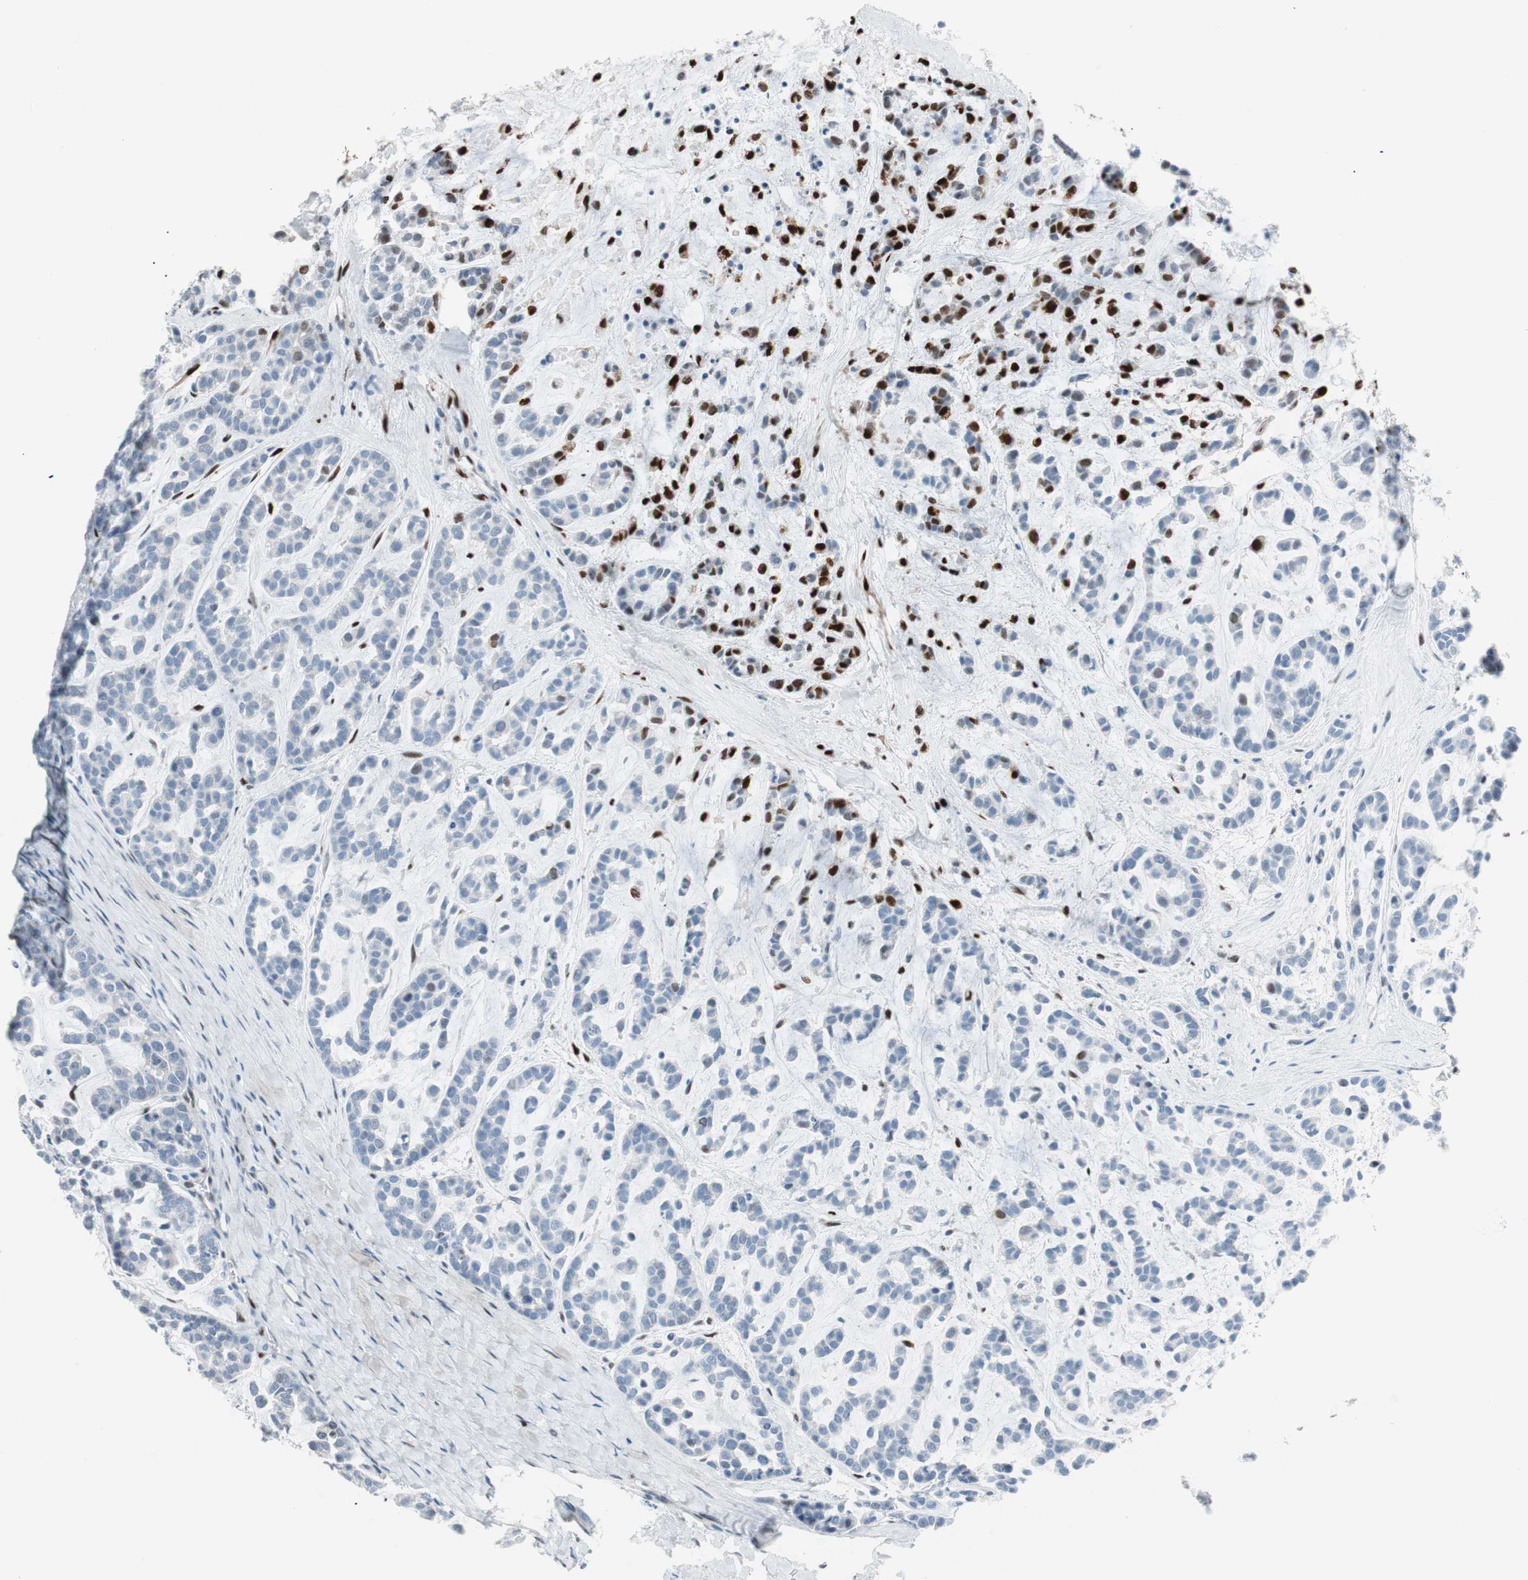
{"staining": {"intensity": "strong", "quantity": "25%-75%", "location": "nuclear"}, "tissue": "head and neck cancer", "cell_type": "Tumor cells", "image_type": "cancer", "snomed": [{"axis": "morphology", "description": "Adenocarcinoma, NOS"}, {"axis": "morphology", "description": "Adenoma, NOS"}, {"axis": "topography", "description": "Head-Neck"}], "caption": "This image reveals immunohistochemistry staining of human head and neck cancer (adenocarcinoma), with high strong nuclear staining in about 25%-75% of tumor cells.", "gene": "FOSL1", "patient": {"sex": "female", "age": 55}}